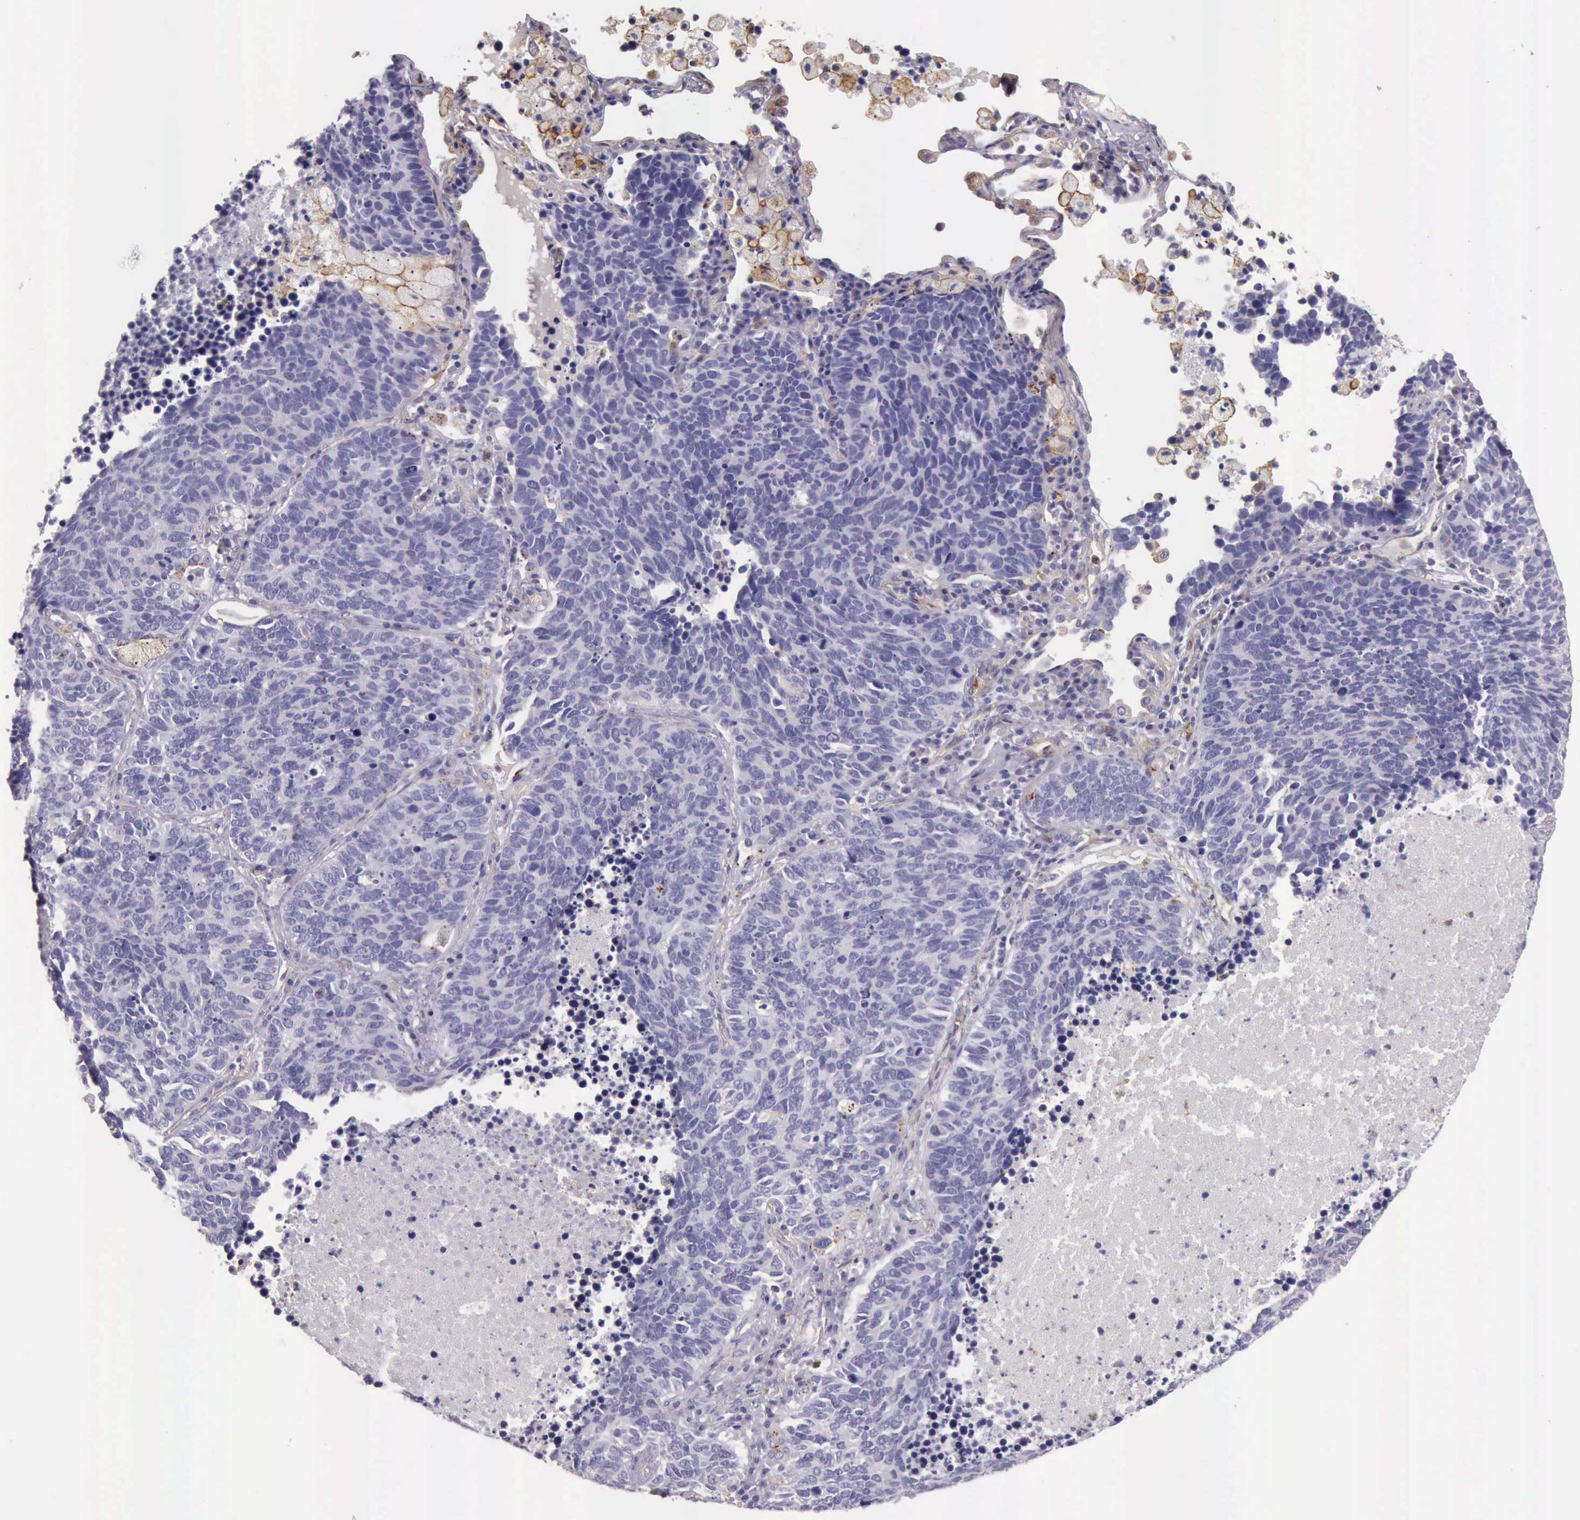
{"staining": {"intensity": "negative", "quantity": "none", "location": "none"}, "tissue": "lung cancer", "cell_type": "Tumor cells", "image_type": "cancer", "snomed": [{"axis": "morphology", "description": "Neoplasm, malignant, NOS"}, {"axis": "topography", "description": "Lung"}], "caption": "Immunohistochemistry of lung neoplasm (malignant) exhibits no positivity in tumor cells.", "gene": "TCEANC", "patient": {"sex": "female", "age": 75}}